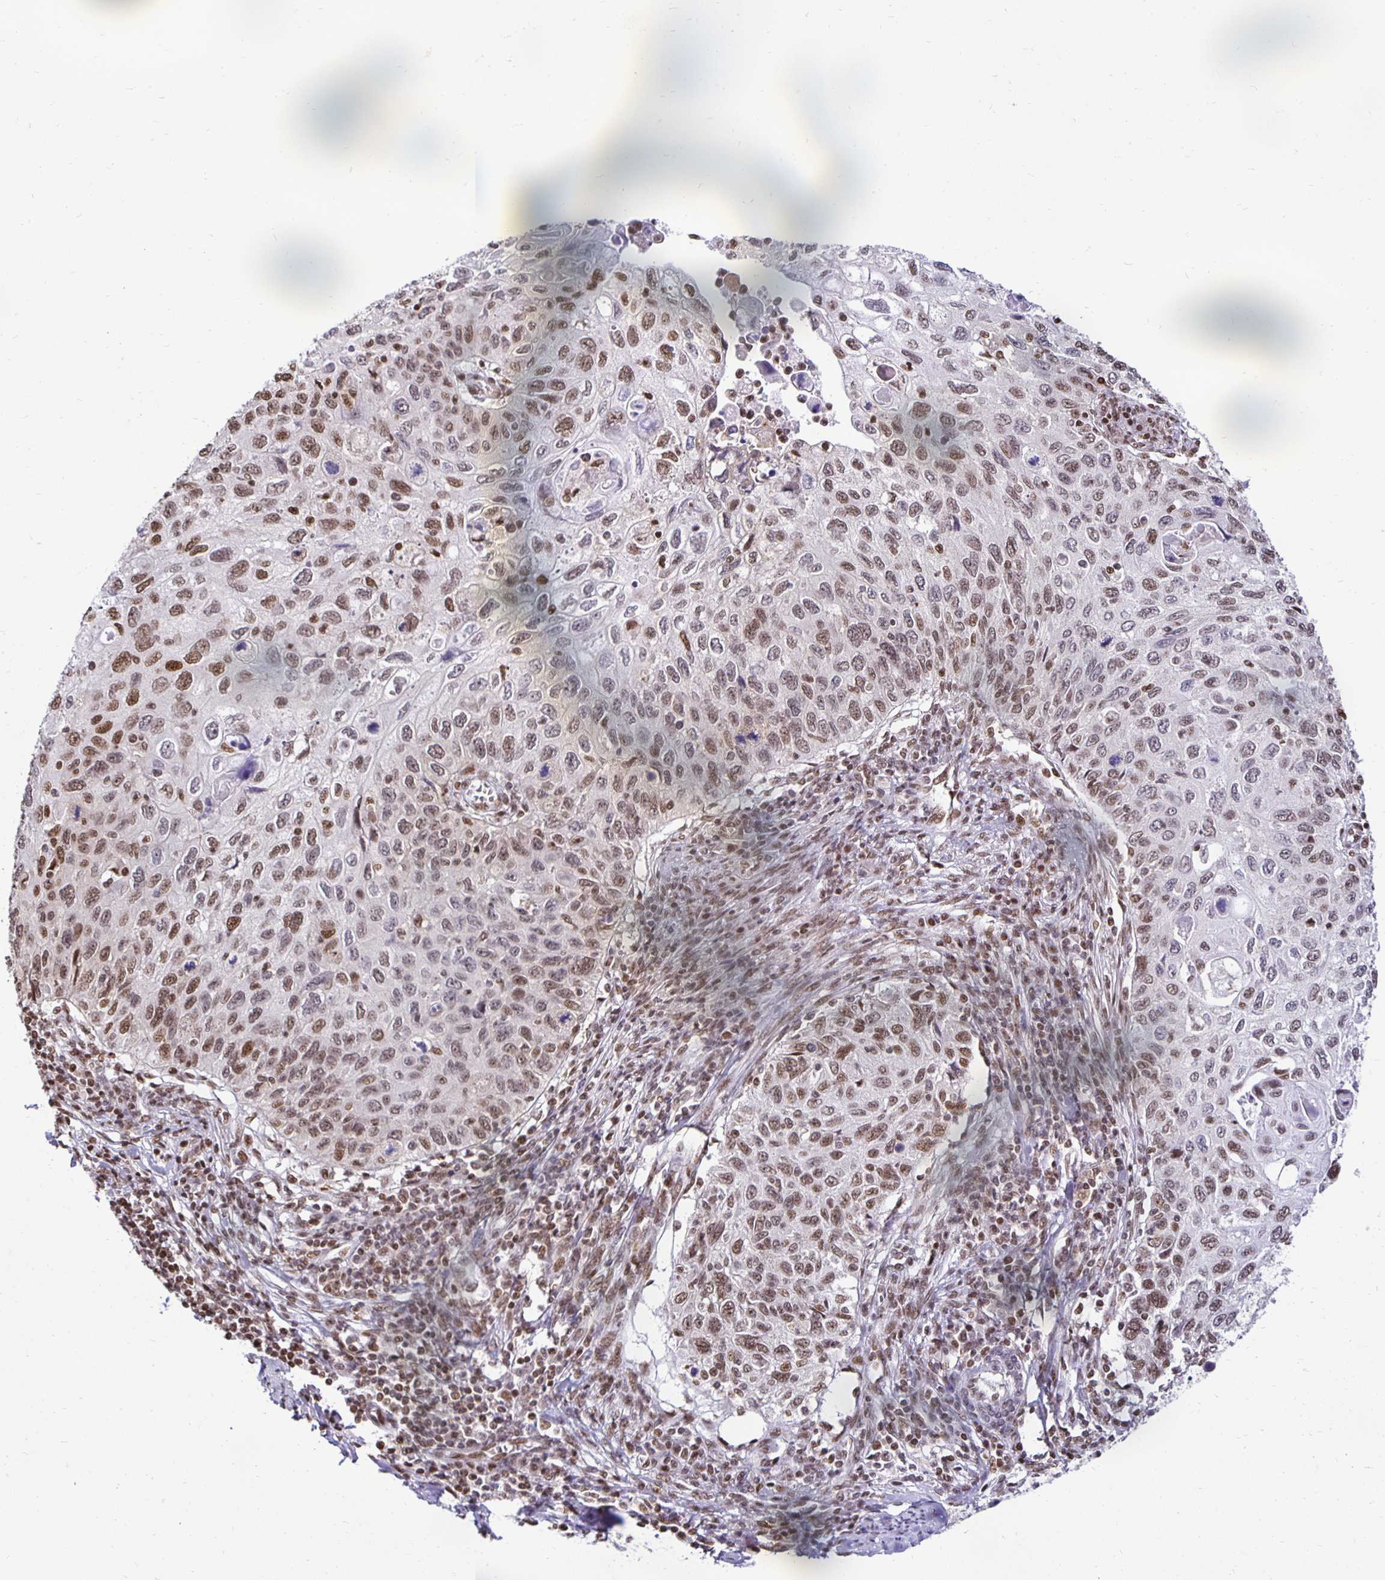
{"staining": {"intensity": "moderate", "quantity": "25%-75%", "location": "nuclear"}, "tissue": "cervical cancer", "cell_type": "Tumor cells", "image_type": "cancer", "snomed": [{"axis": "morphology", "description": "Squamous cell carcinoma, NOS"}, {"axis": "topography", "description": "Cervix"}], "caption": "Immunohistochemistry micrograph of neoplastic tissue: human squamous cell carcinoma (cervical) stained using IHC demonstrates medium levels of moderate protein expression localized specifically in the nuclear of tumor cells, appearing as a nuclear brown color.", "gene": "ZNF579", "patient": {"sex": "female", "age": 70}}